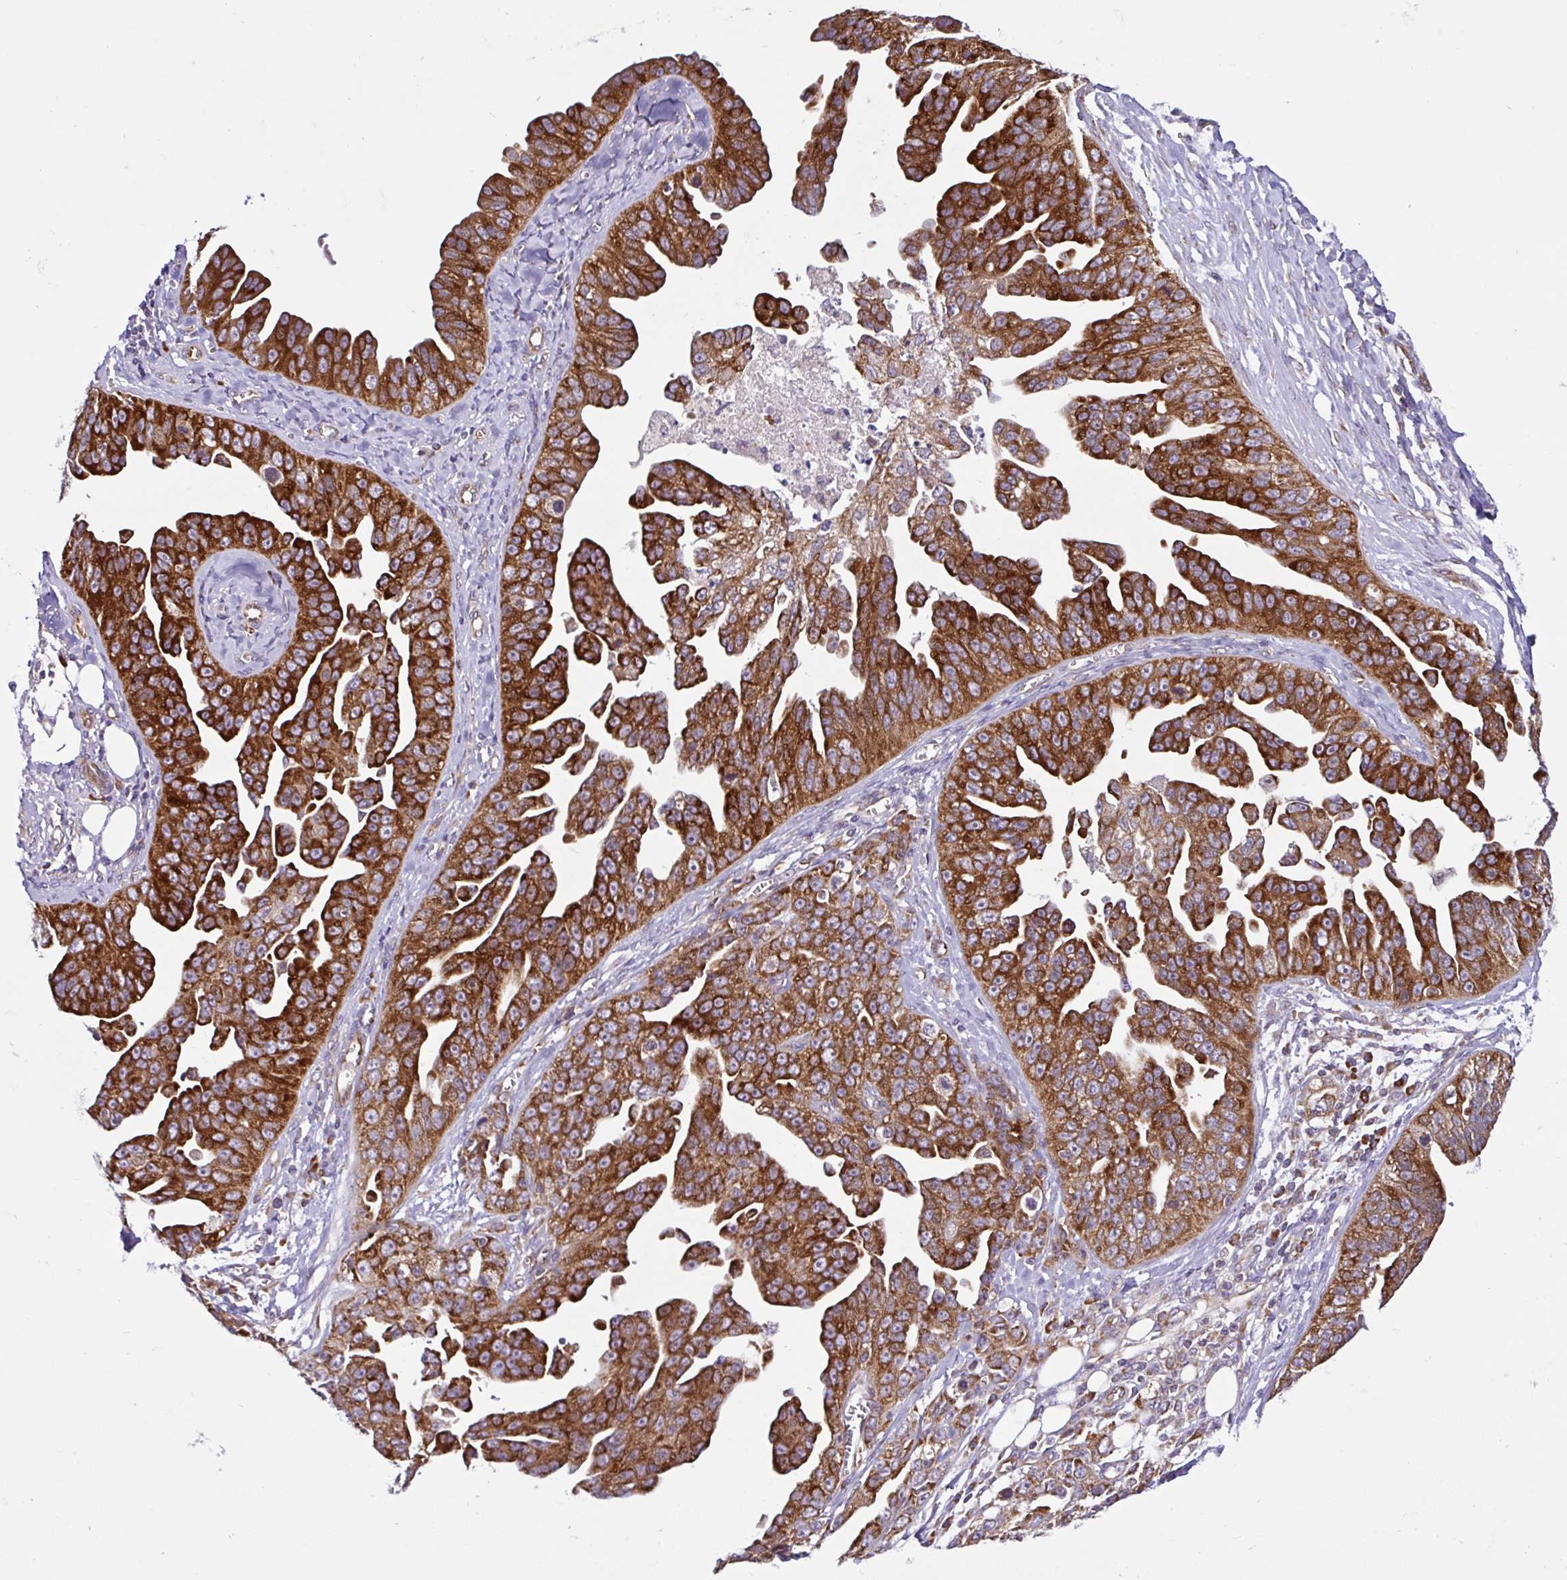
{"staining": {"intensity": "strong", "quantity": ">75%", "location": "cytoplasmic/membranous"}, "tissue": "ovarian cancer", "cell_type": "Tumor cells", "image_type": "cancer", "snomed": [{"axis": "morphology", "description": "Cystadenocarcinoma, serous, NOS"}, {"axis": "topography", "description": "Ovary"}], "caption": "Immunohistochemical staining of human ovarian cancer (serous cystadenocarcinoma) shows high levels of strong cytoplasmic/membranous protein positivity in approximately >75% of tumor cells. (Stains: DAB in brown, nuclei in blue, Microscopy: brightfield microscopy at high magnification).", "gene": "NTPCR", "patient": {"sex": "female", "age": 75}}